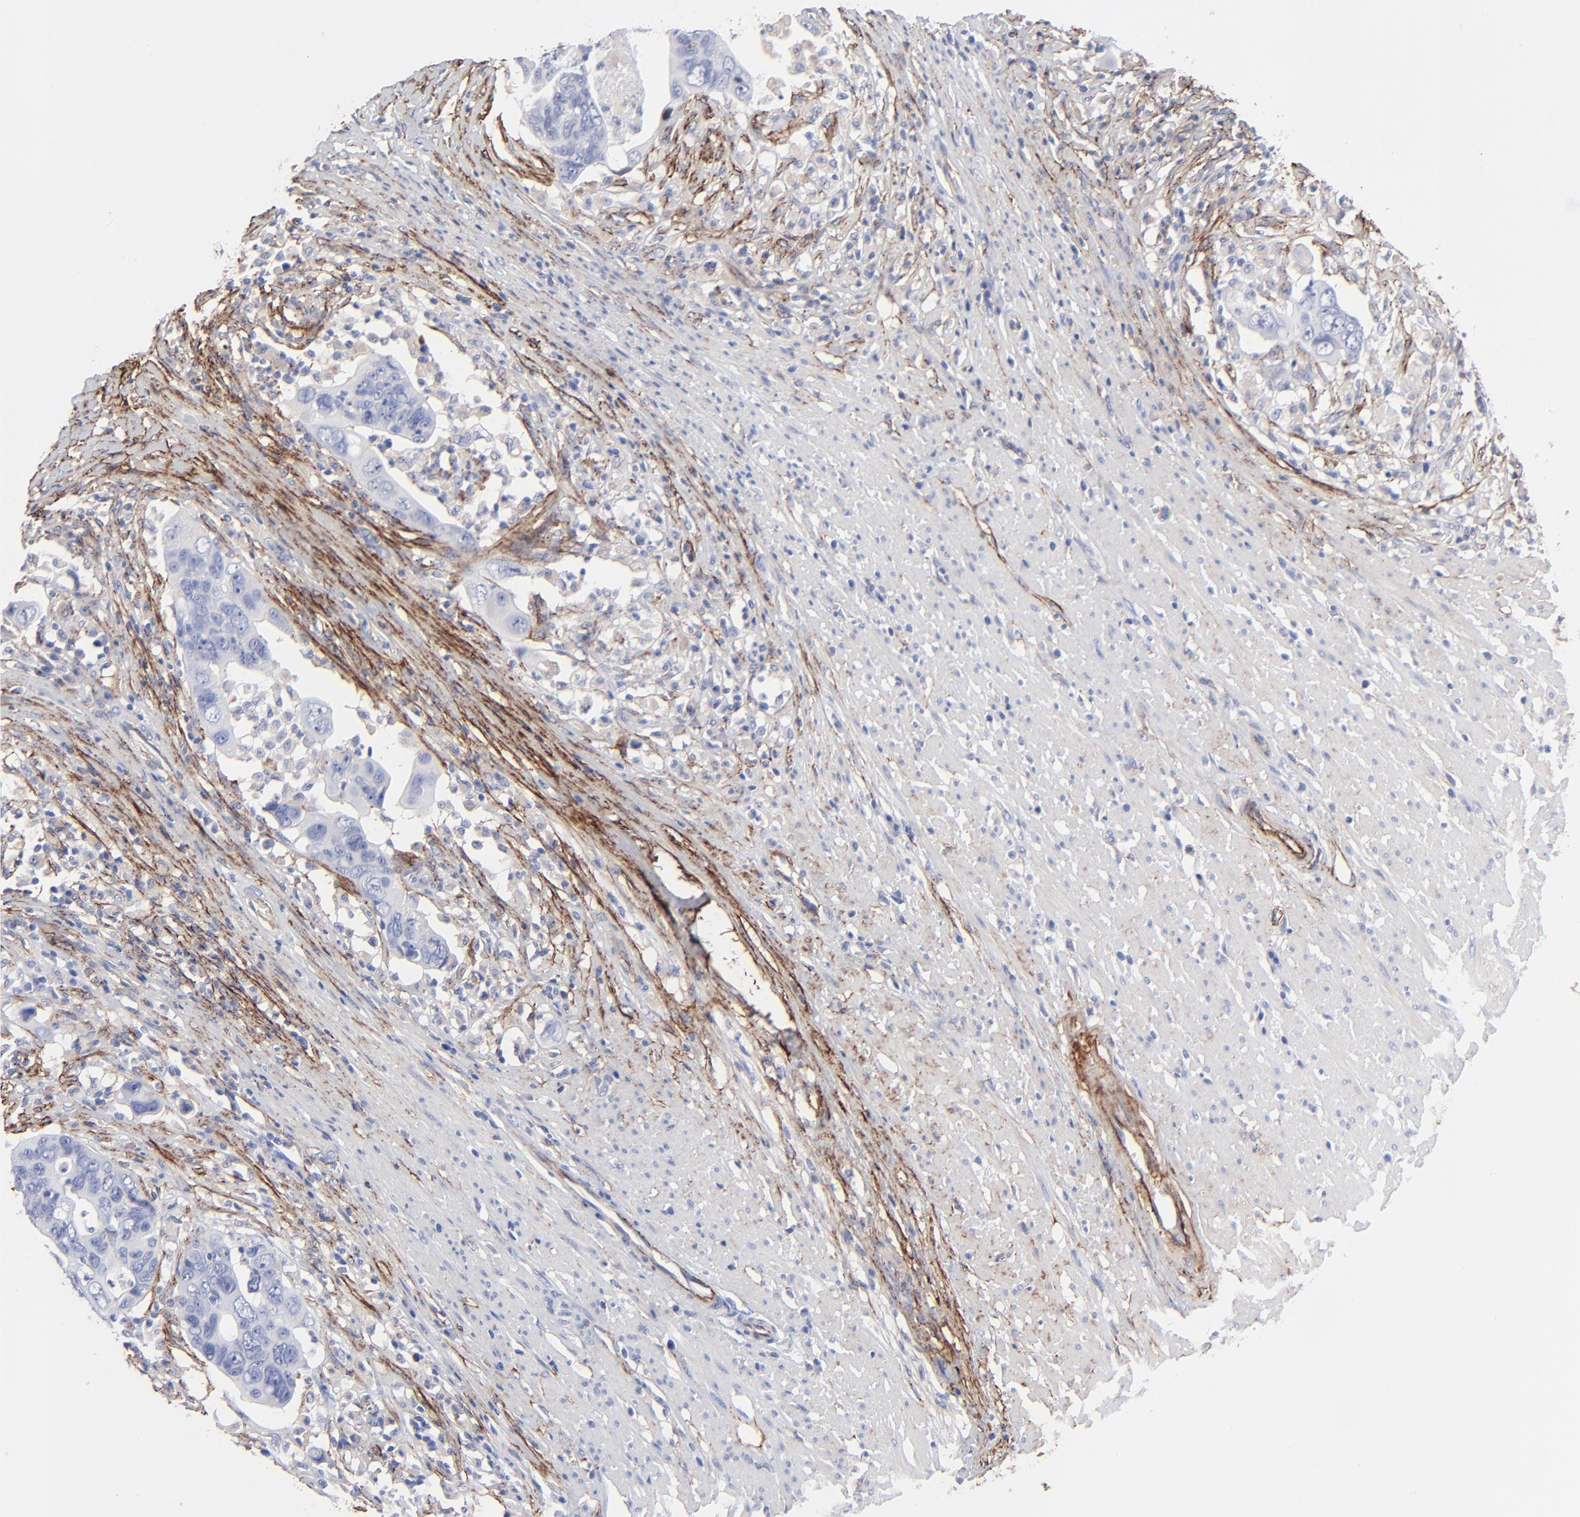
{"staining": {"intensity": "negative", "quantity": "none", "location": "none"}, "tissue": "colorectal cancer", "cell_type": "Tumor cells", "image_type": "cancer", "snomed": [{"axis": "morphology", "description": "Adenocarcinoma, NOS"}, {"axis": "topography", "description": "Rectum"}], "caption": "The immunohistochemistry micrograph has no significant positivity in tumor cells of colorectal cancer (adenocarcinoma) tissue. Nuclei are stained in blue.", "gene": "FBLN2", "patient": {"sex": "male", "age": 53}}